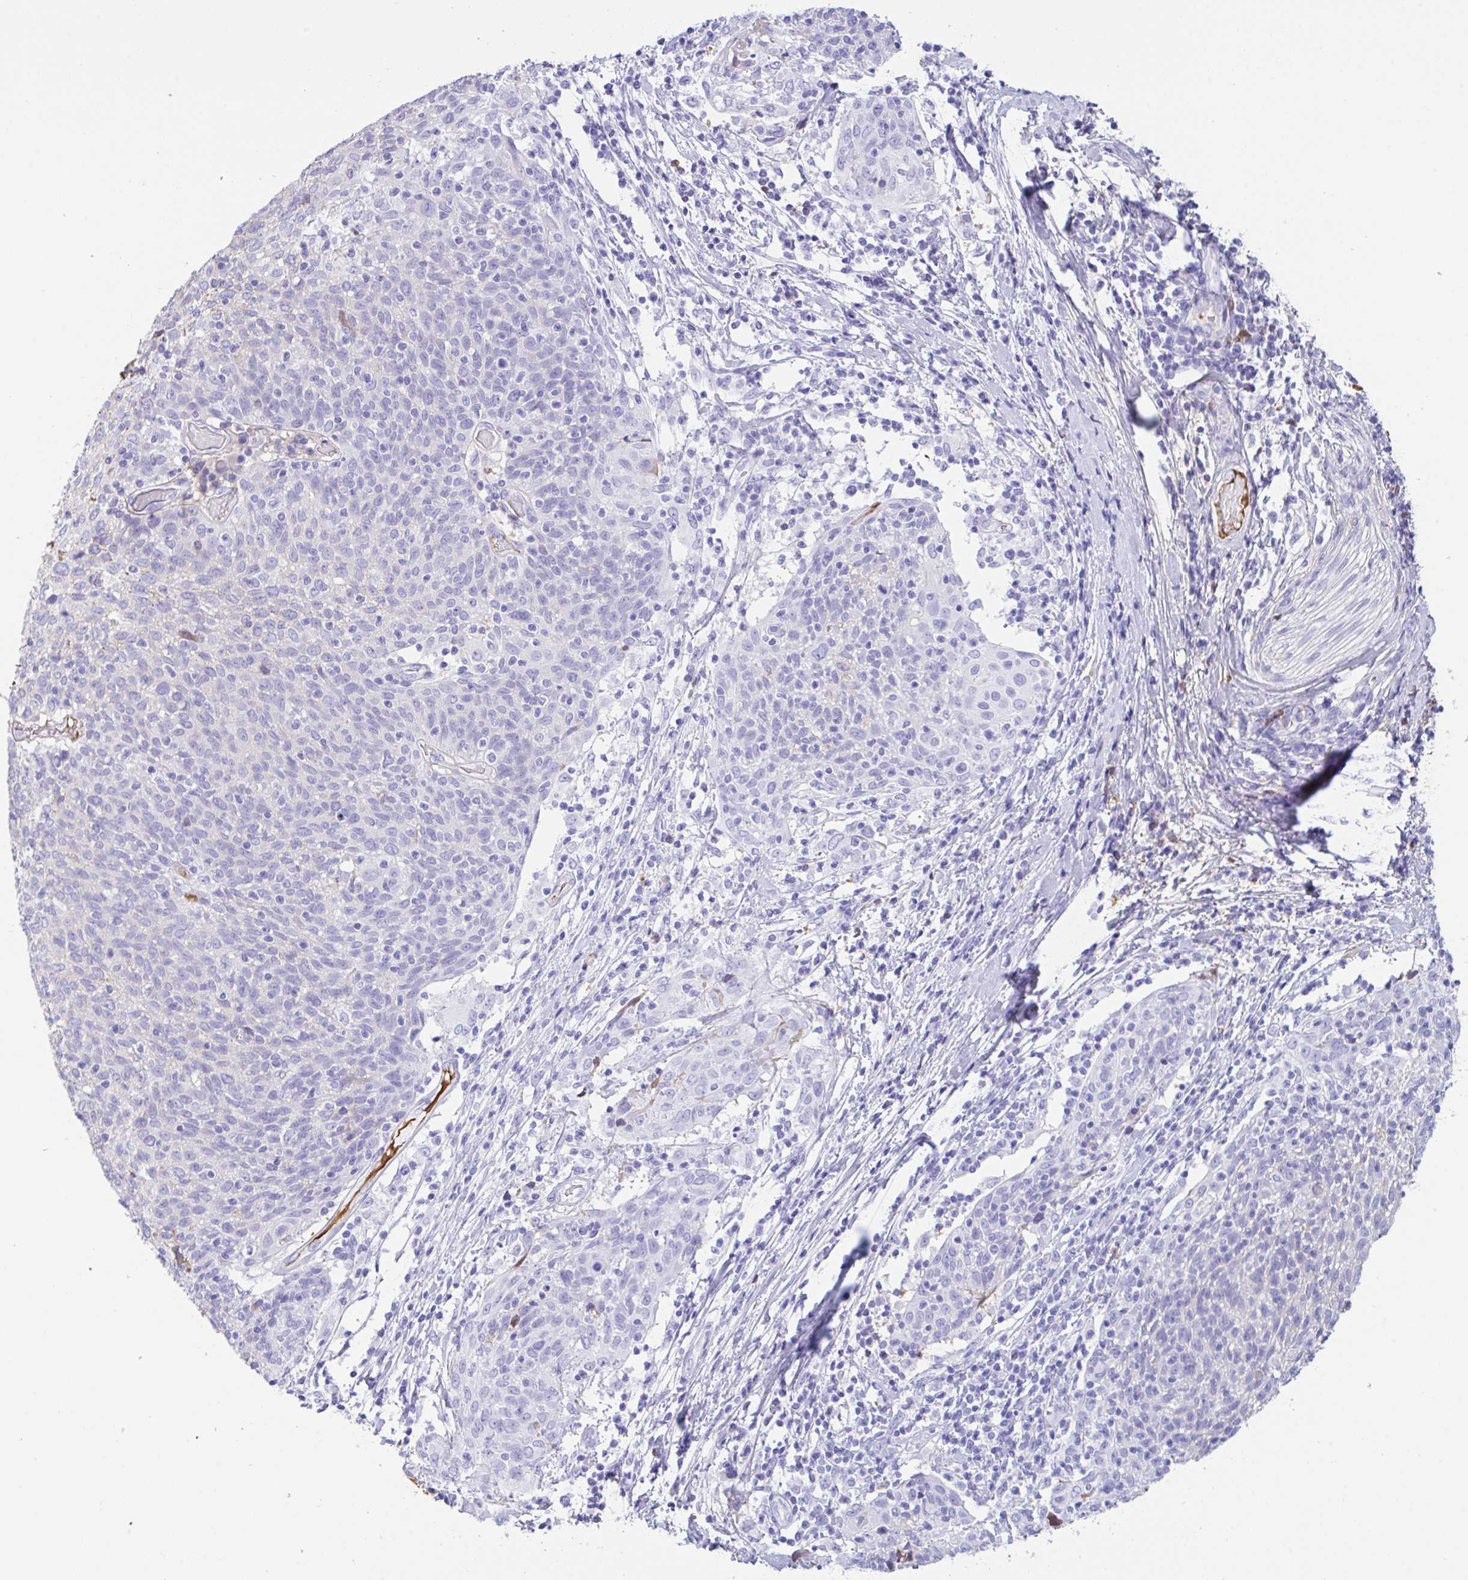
{"staining": {"intensity": "negative", "quantity": "none", "location": "none"}, "tissue": "cervical cancer", "cell_type": "Tumor cells", "image_type": "cancer", "snomed": [{"axis": "morphology", "description": "Squamous cell carcinoma, NOS"}, {"axis": "topography", "description": "Cervix"}], "caption": "Cervical cancer (squamous cell carcinoma) was stained to show a protein in brown. There is no significant positivity in tumor cells.", "gene": "HOXC12", "patient": {"sex": "female", "age": 52}}